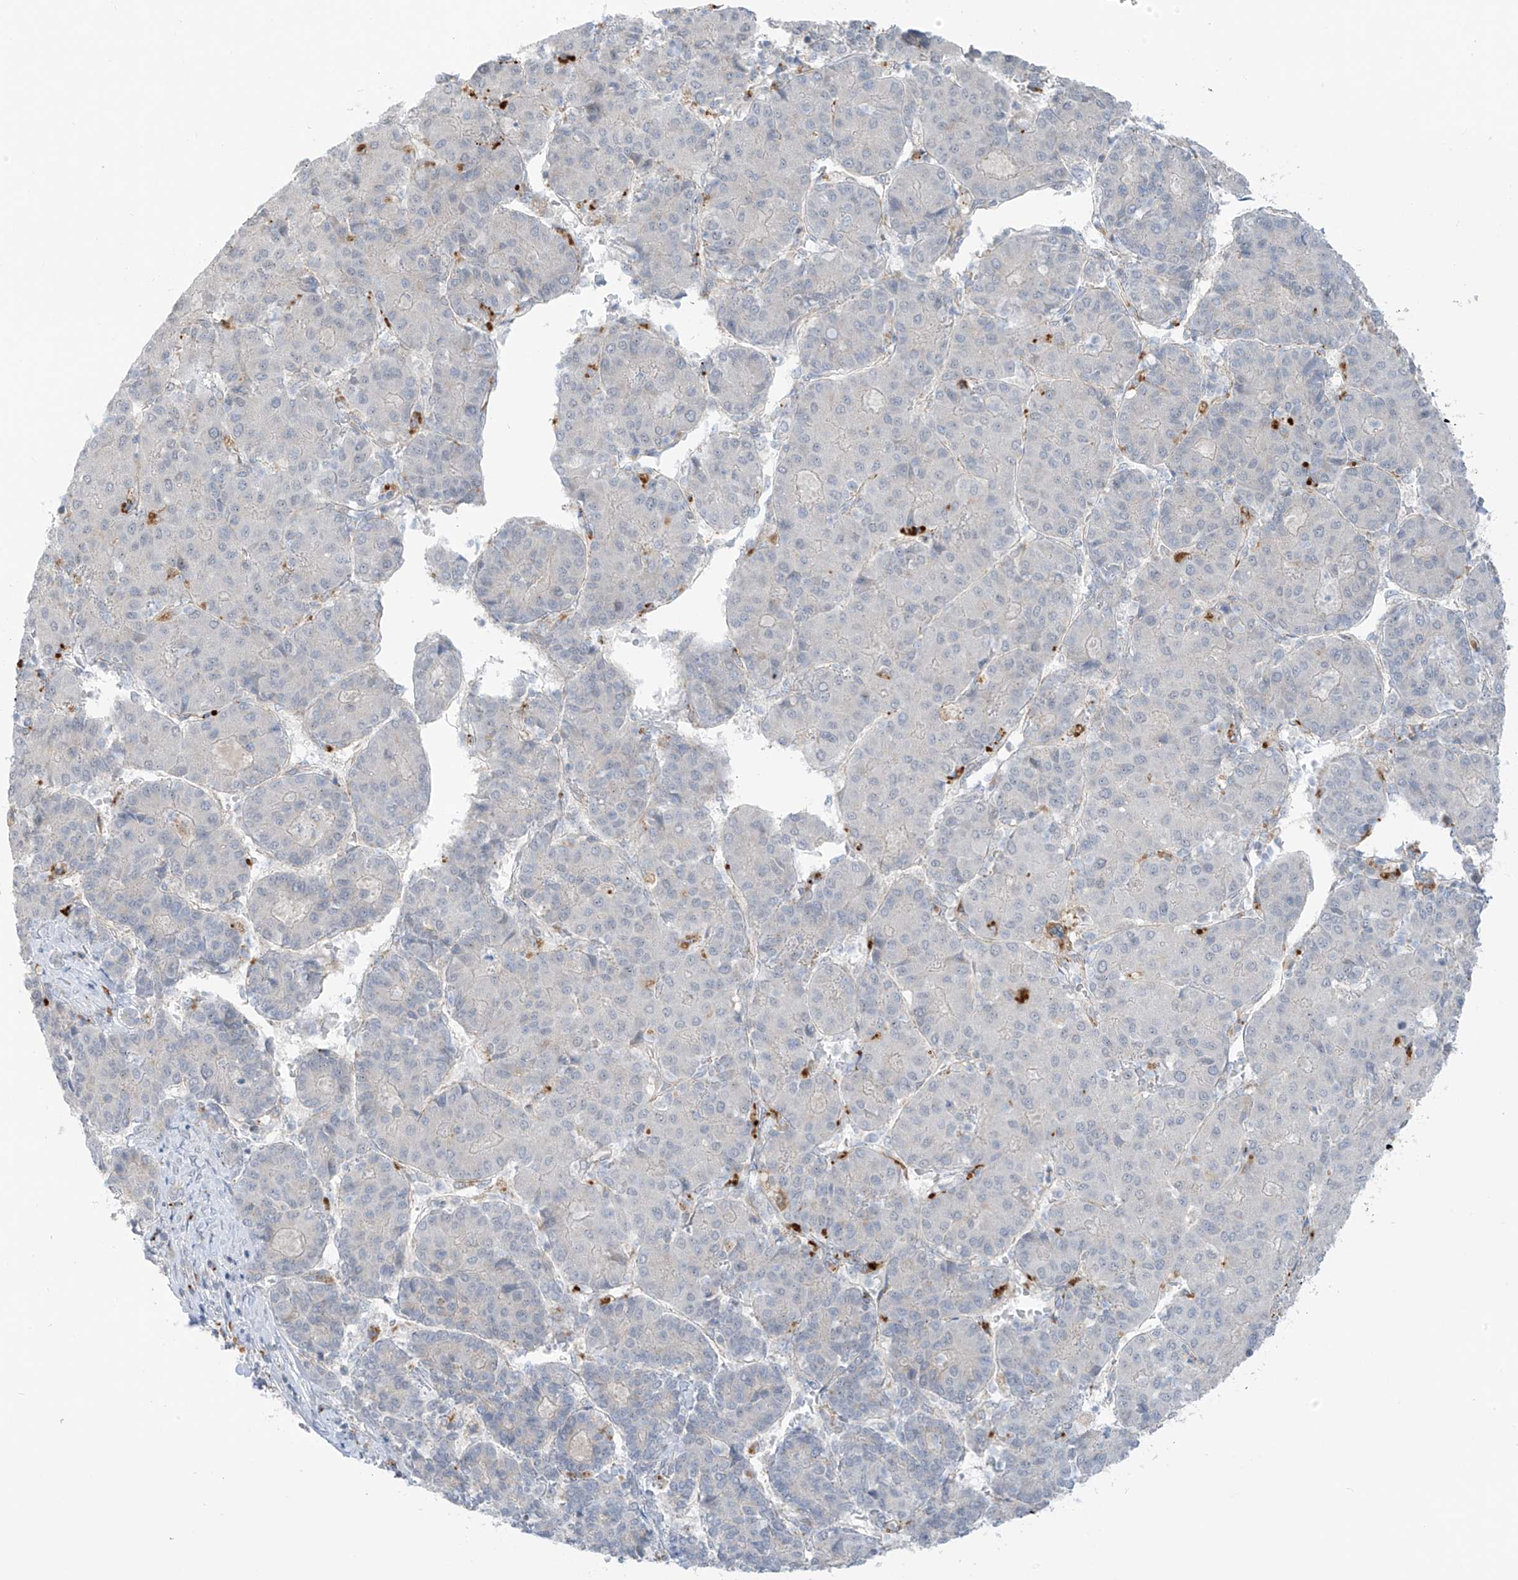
{"staining": {"intensity": "negative", "quantity": "none", "location": "none"}, "tissue": "liver cancer", "cell_type": "Tumor cells", "image_type": "cancer", "snomed": [{"axis": "morphology", "description": "Carcinoma, Hepatocellular, NOS"}, {"axis": "topography", "description": "Liver"}], "caption": "Immunohistochemical staining of liver hepatocellular carcinoma demonstrates no significant expression in tumor cells.", "gene": "HS6ST2", "patient": {"sex": "male", "age": 65}}